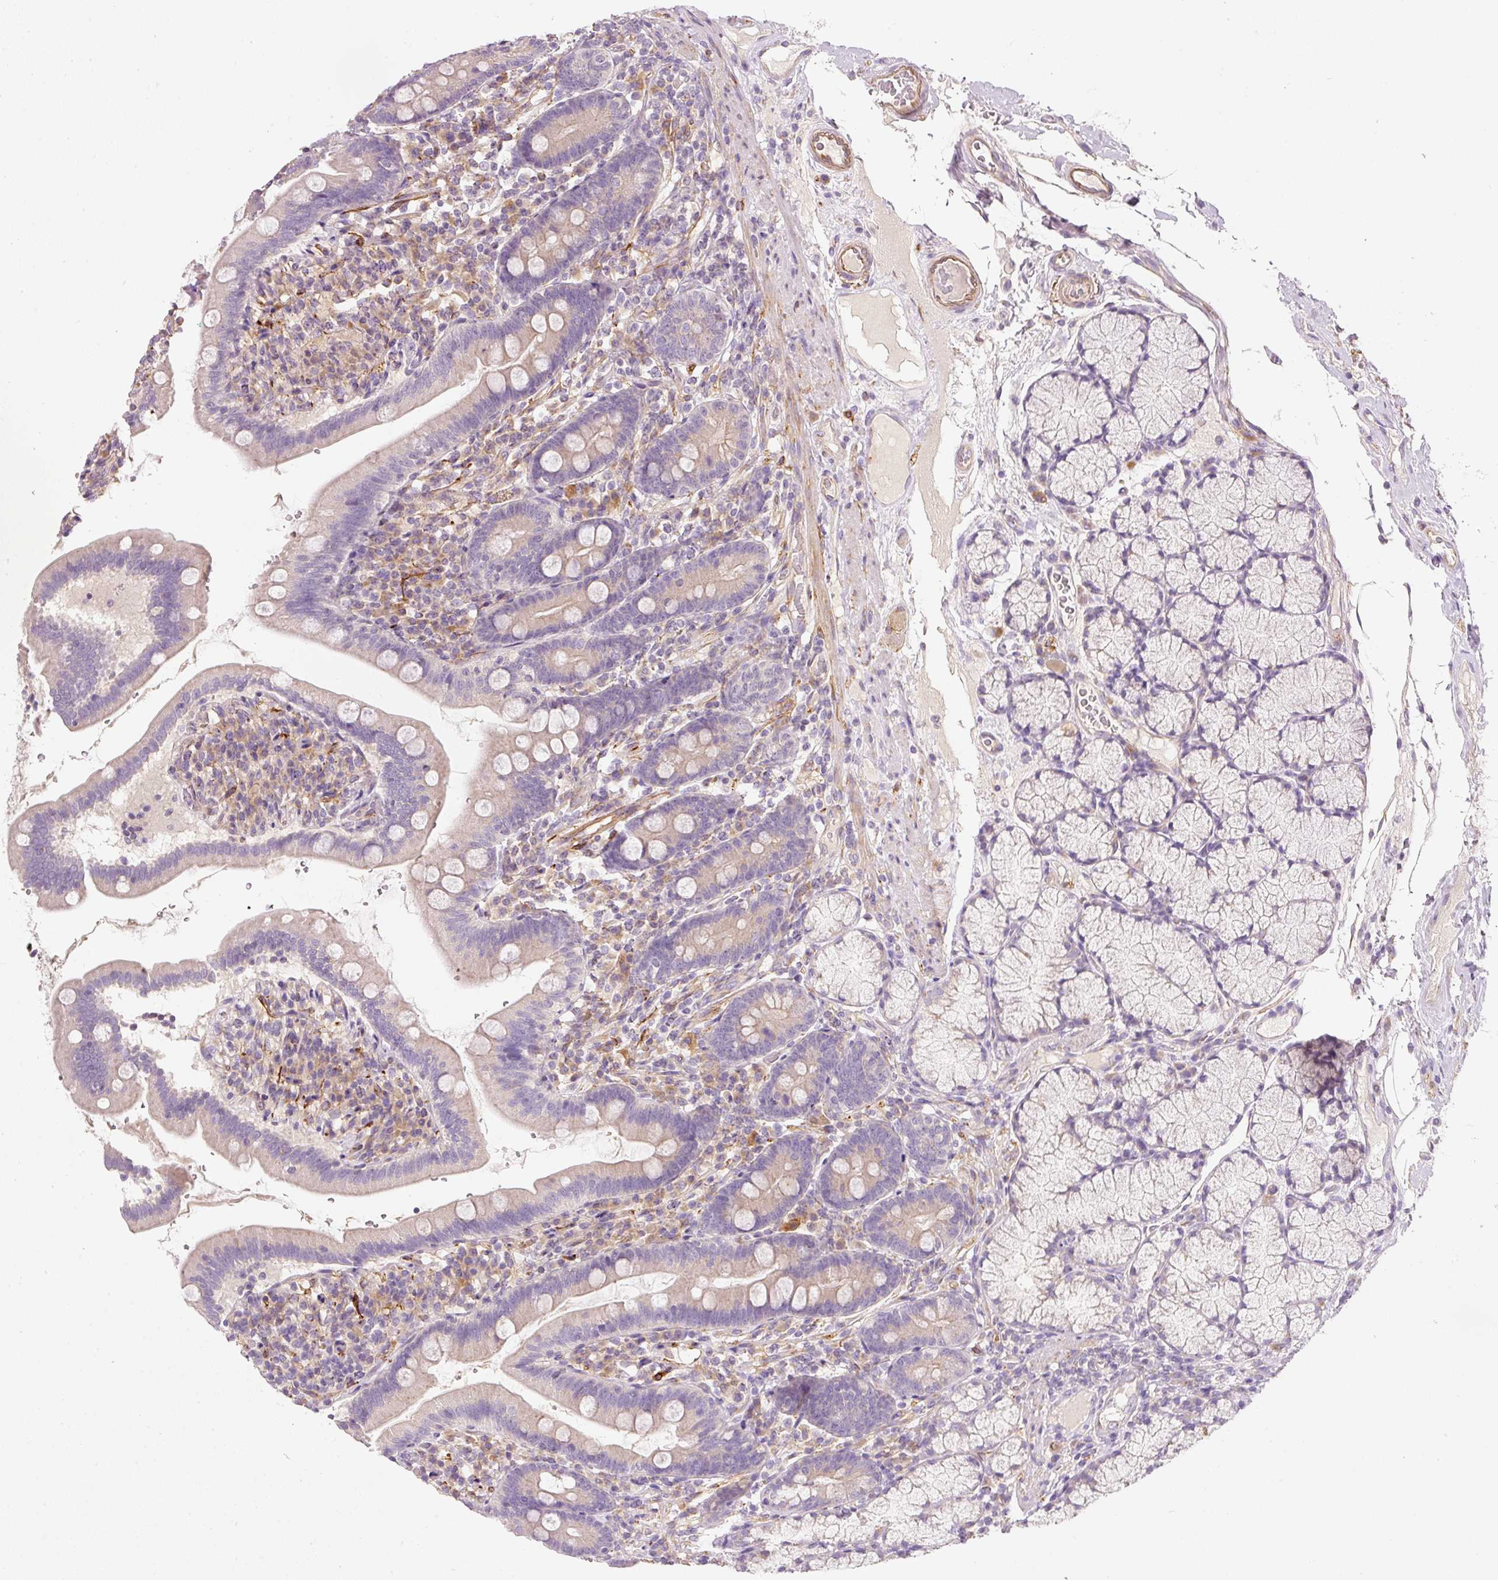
{"staining": {"intensity": "weak", "quantity": "25%-75%", "location": "cytoplasmic/membranous"}, "tissue": "duodenum", "cell_type": "Glandular cells", "image_type": "normal", "snomed": [{"axis": "morphology", "description": "Normal tissue, NOS"}, {"axis": "topography", "description": "Duodenum"}], "caption": "A low amount of weak cytoplasmic/membranous expression is appreciated in approximately 25%-75% of glandular cells in unremarkable duodenum. Ihc stains the protein of interest in brown and the nuclei are stained blue.", "gene": "RNF167", "patient": {"sex": "female", "age": 67}}